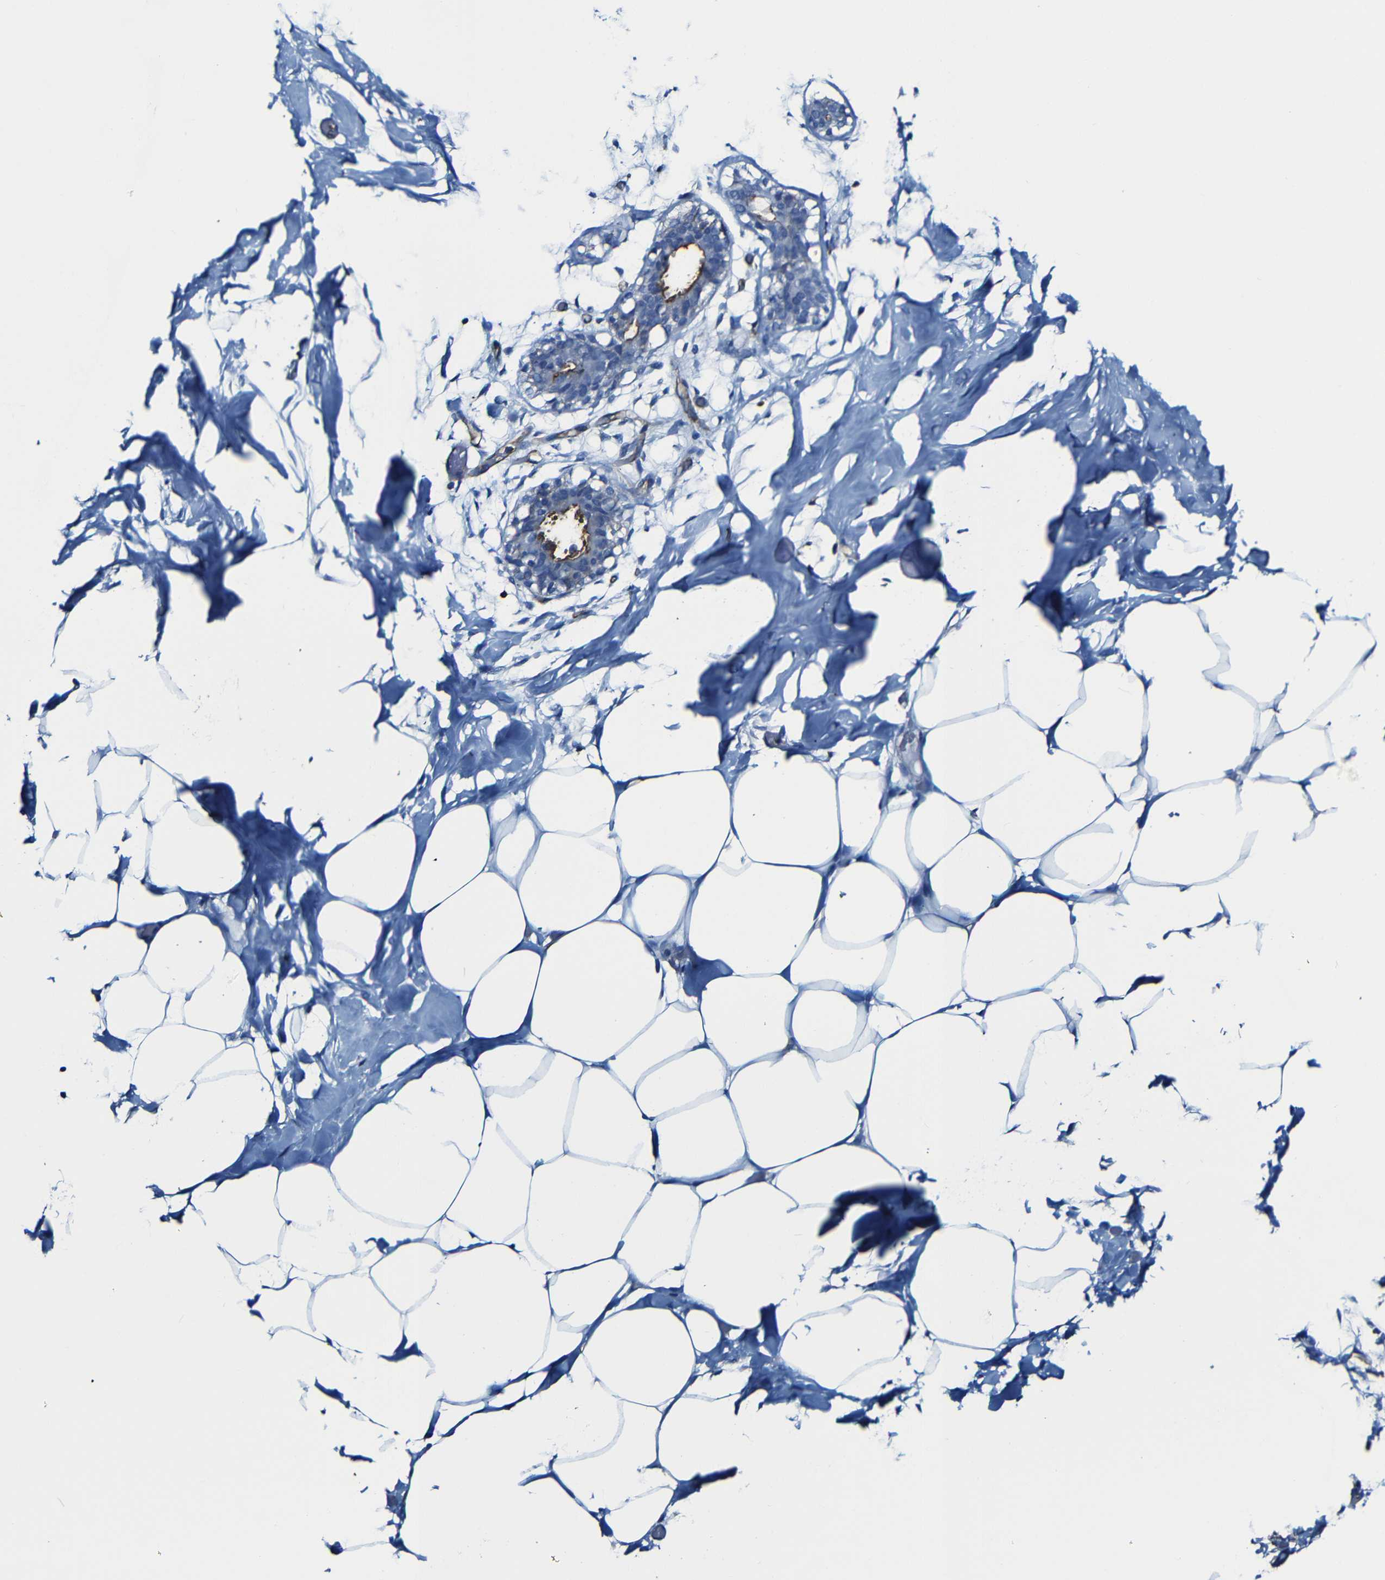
{"staining": {"intensity": "negative", "quantity": "none", "location": "none"}, "tissue": "adipose tissue", "cell_type": "Adipocytes", "image_type": "normal", "snomed": [{"axis": "morphology", "description": "Normal tissue, NOS"}, {"axis": "topography", "description": "Breast"}, {"axis": "topography", "description": "Adipose tissue"}], "caption": "Micrograph shows no significant protein staining in adipocytes of normal adipose tissue.", "gene": "MSN", "patient": {"sex": "female", "age": 25}}